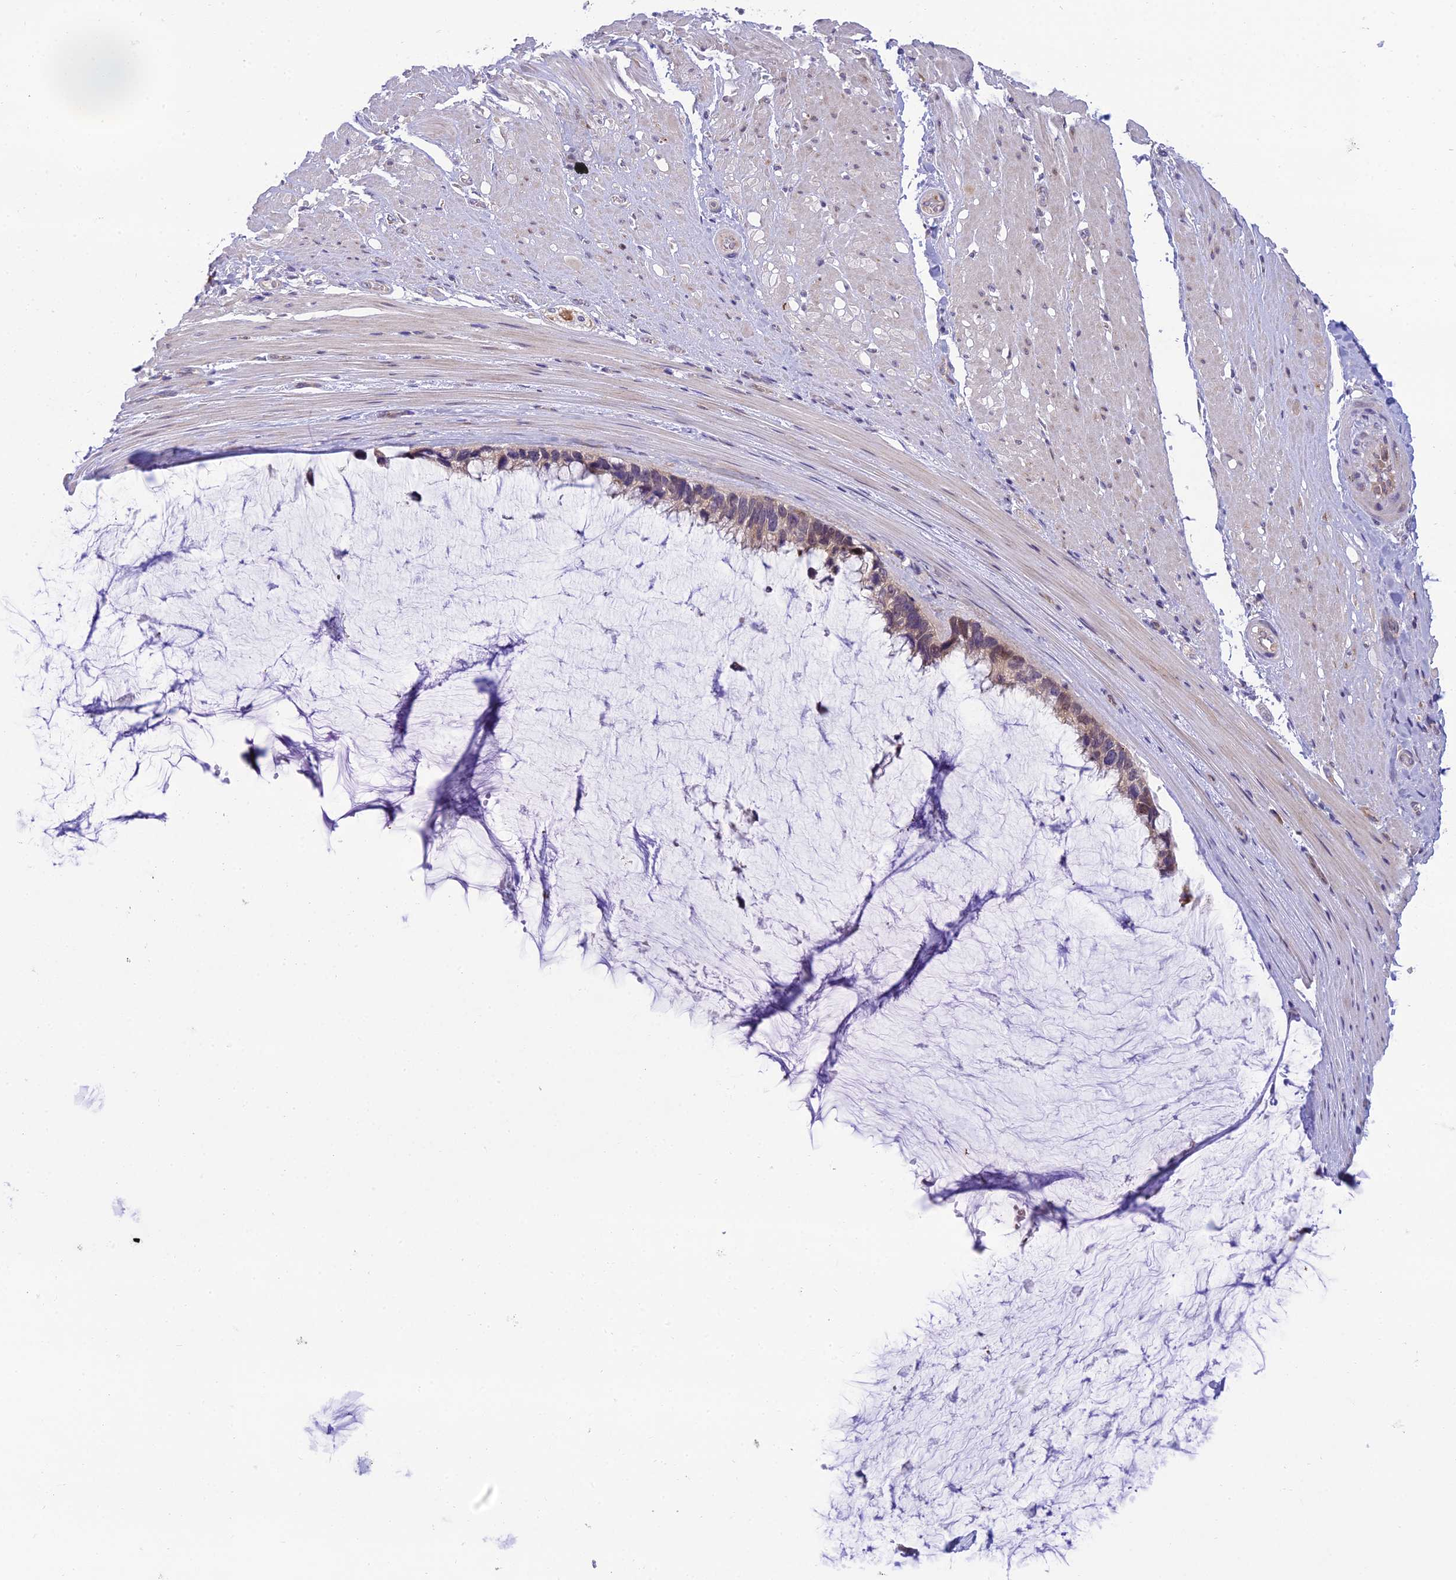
{"staining": {"intensity": "weak", "quantity": ">75%", "location": "cytoplasmic/membranous"}, "tissue": "ovarian cancer", "cell_type": "Tumor cells", "image_type": "cancer", "snomed": [{"axis": "morphology", "description": "Cystadenocarcinoma, mucinous, NOS"}, {"axis": "topography", "description": "Ovary"}], "caption": "Protein expression by immunohistochemistry (IHC) reveals weak cytoplasmic/membranous staining in approximately >75% of tumor cells in ovarian mucinous cystadenocarcinoma.", "gene": "CLCN7", "patient": {"sex": "female", "age": 39}}